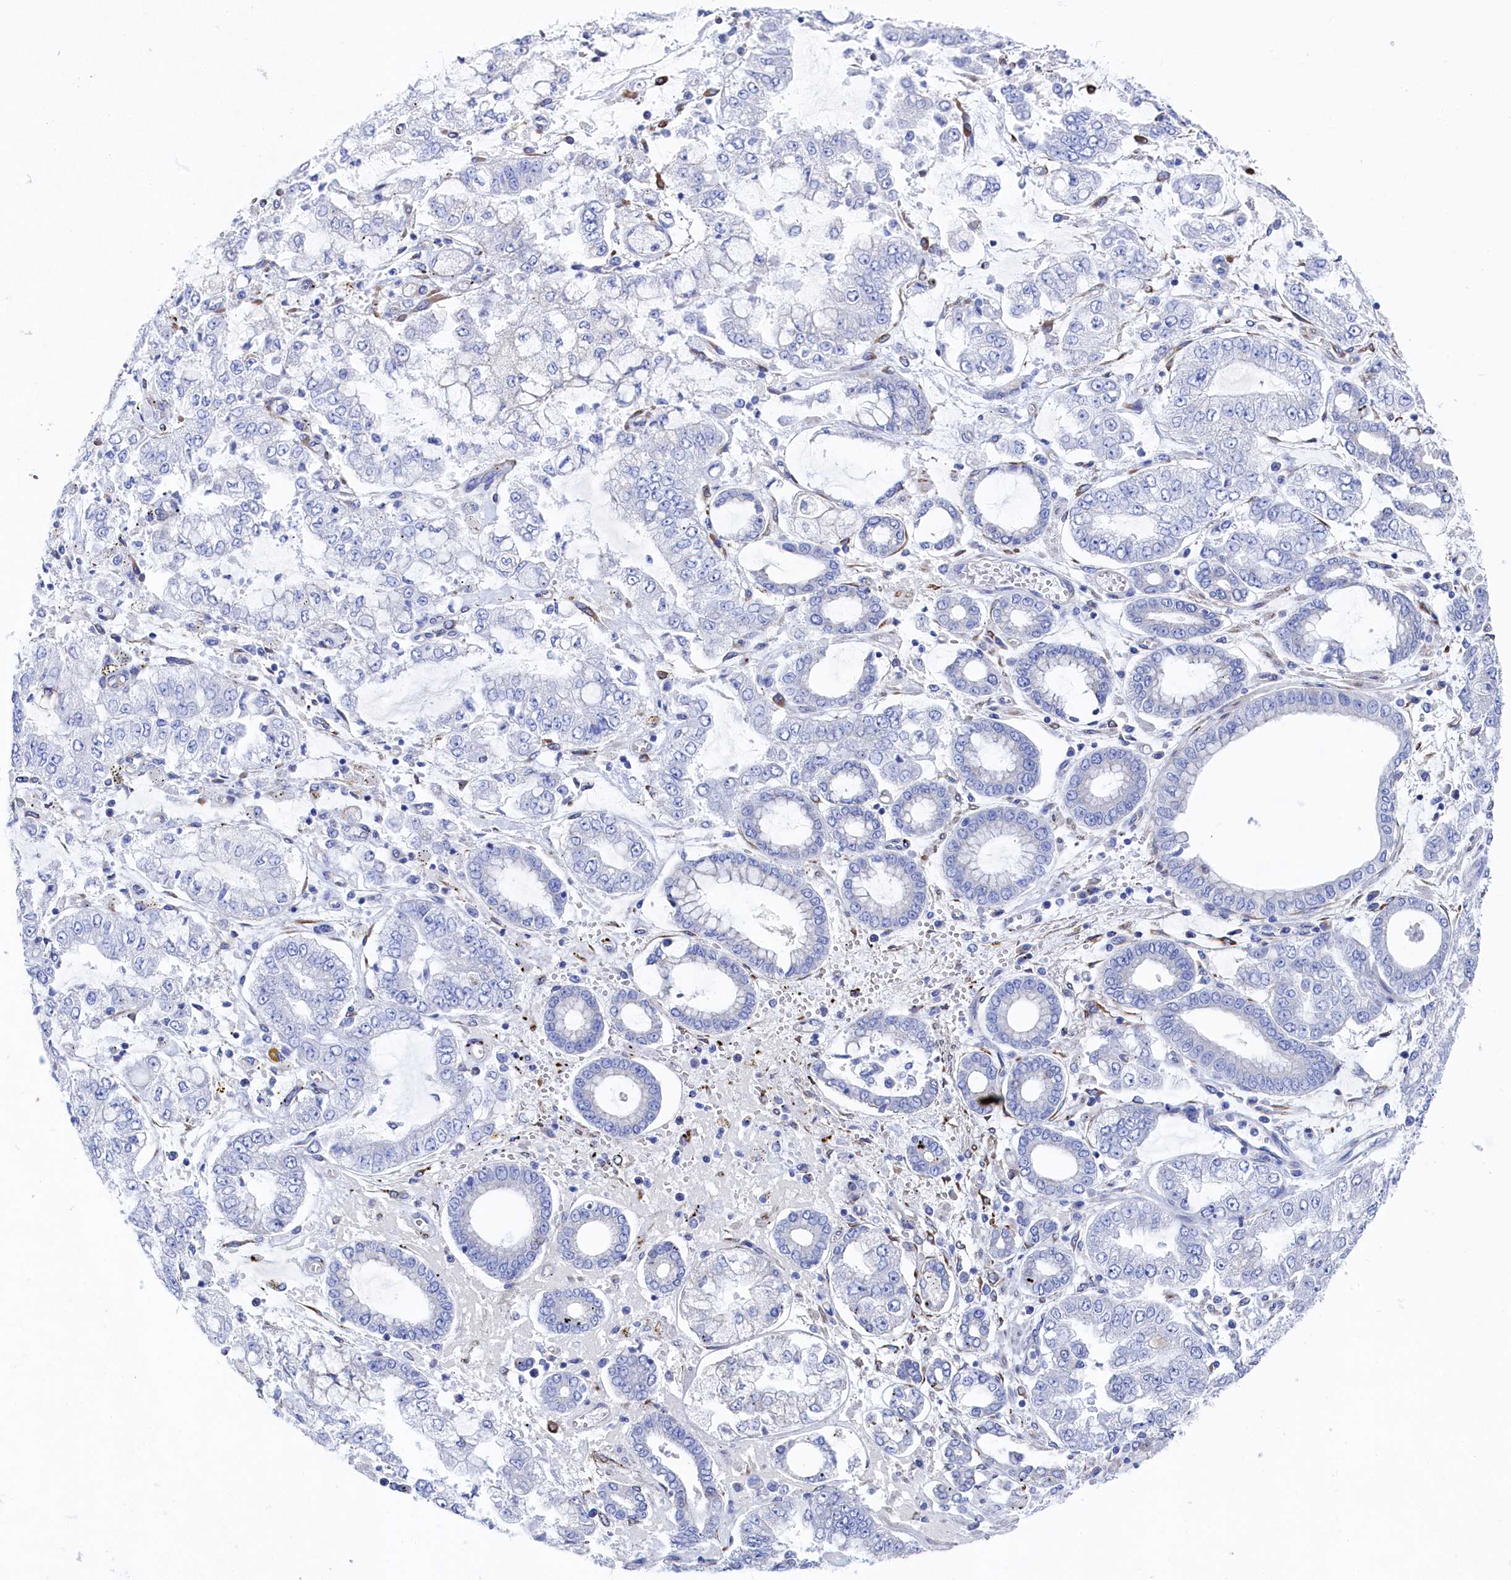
{"staining": {"intensity": "negative", "quantity": "none", "location": "none"}, "tissue": "stomach cancer", "cell_type": "Tumor cells", "image_type": "cancer", "snomed": [{"axis": "morphology", "description": "Adenocarcinoma, NOS"}, {"axis": "topography", "description": "Stomach"}], "caption": "High magnification brightfield microscopy of adenocarcinoma (stomach) stained with DAB (3,3'-diaminobenzidine) (brown) and counterstained with hematoxylin (blue): tumor cells show no significant staining.", "gene": "TMOD2", "patient": {"sex": "male", "age": 76}}